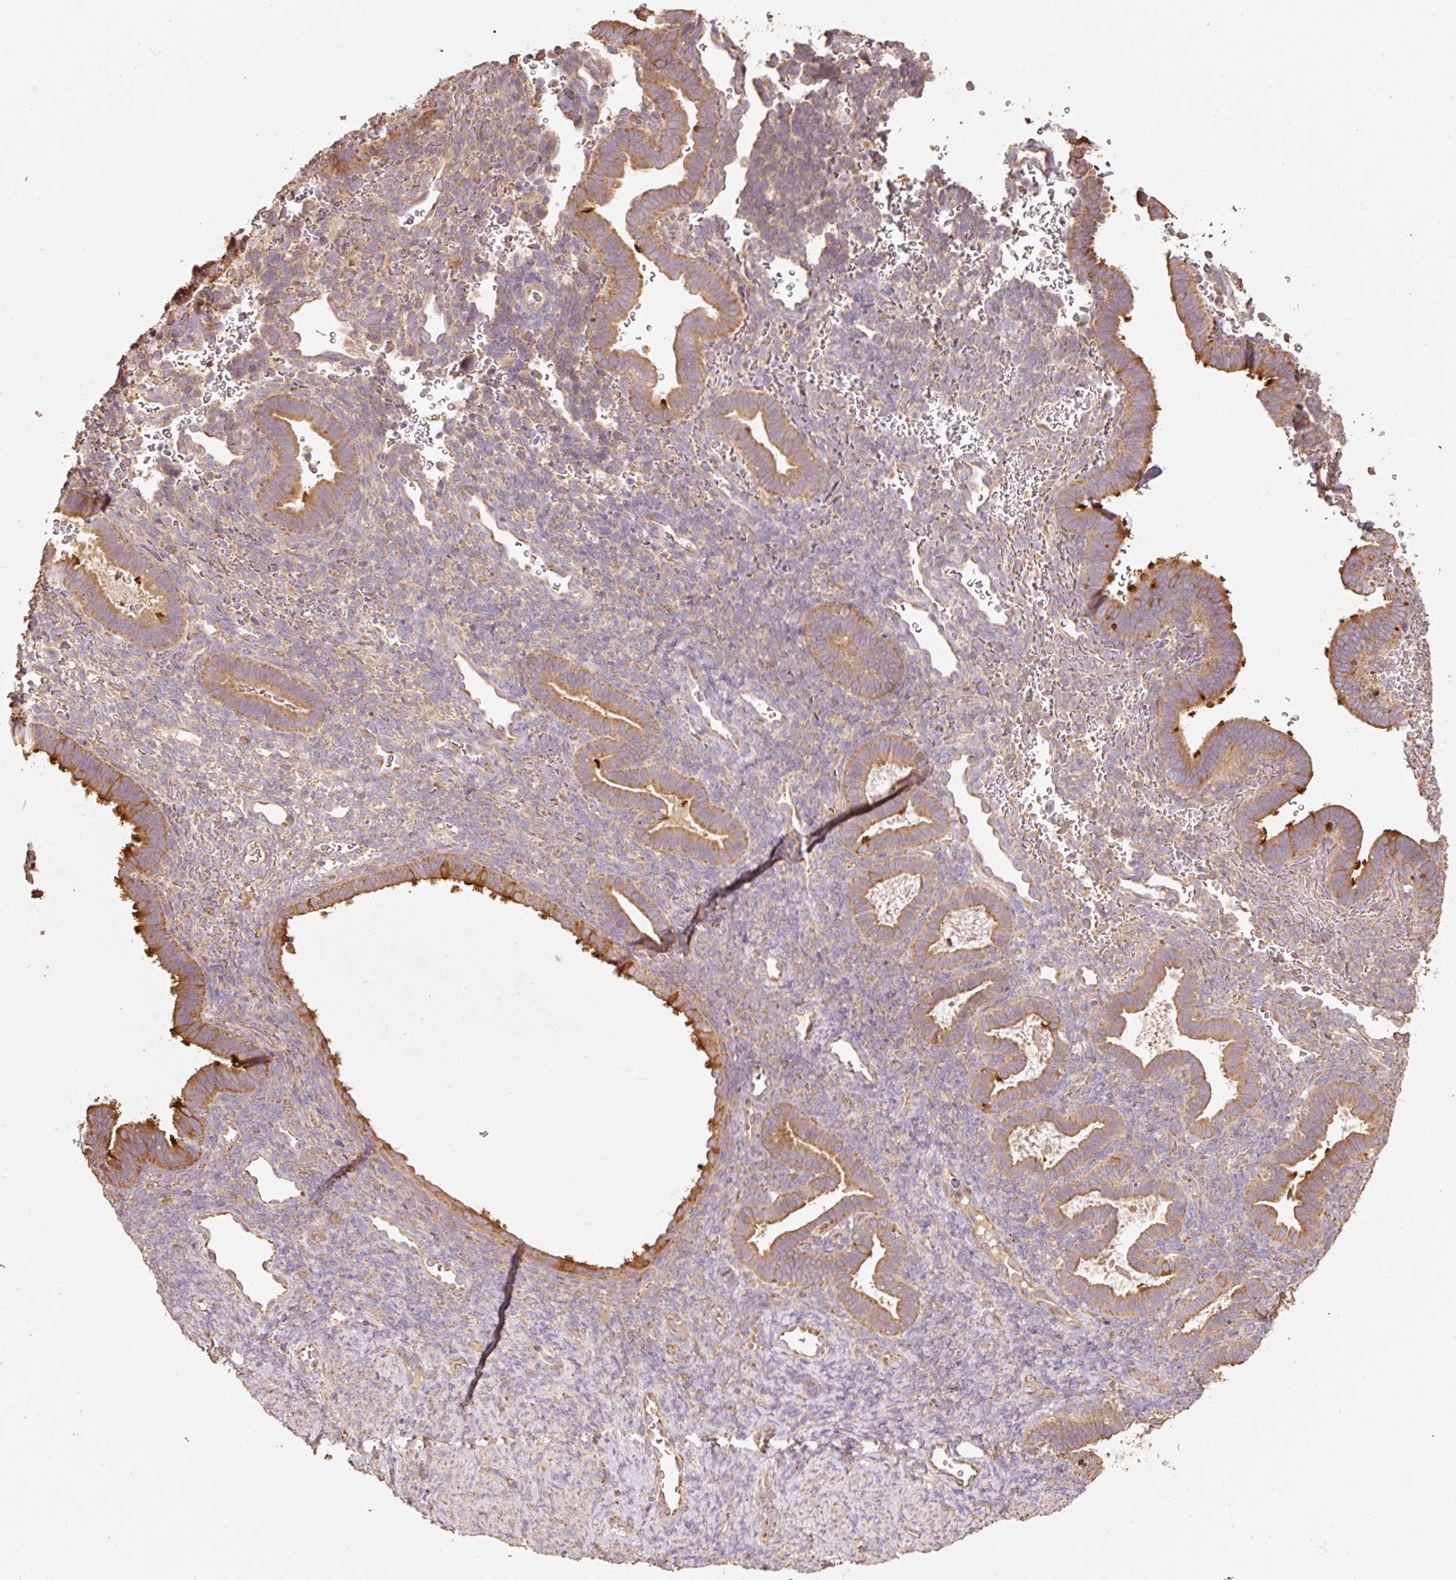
{"staining": {"intensity": "weak", "quantity": "25%-75%", "location": "cytoplasmic/membranous"}, "tissue": "endometrium", "cell_type": "Cells in endometrial stroma", "image_type": "normal", "snomed": [{"axis": "morphology", "description": "Normal tissue, NOS"}, {"axis": "topography", "description": "Endometrium"}], "caption": "DAB immunohistochemical staining of normal endometrium demonstrates weak cytoplasmic/membranous protein expression in about 25%-75% of cells in endometrial stroma.", "gene": "EFHC1", "patient": {"sex": "female", "age": 34}}